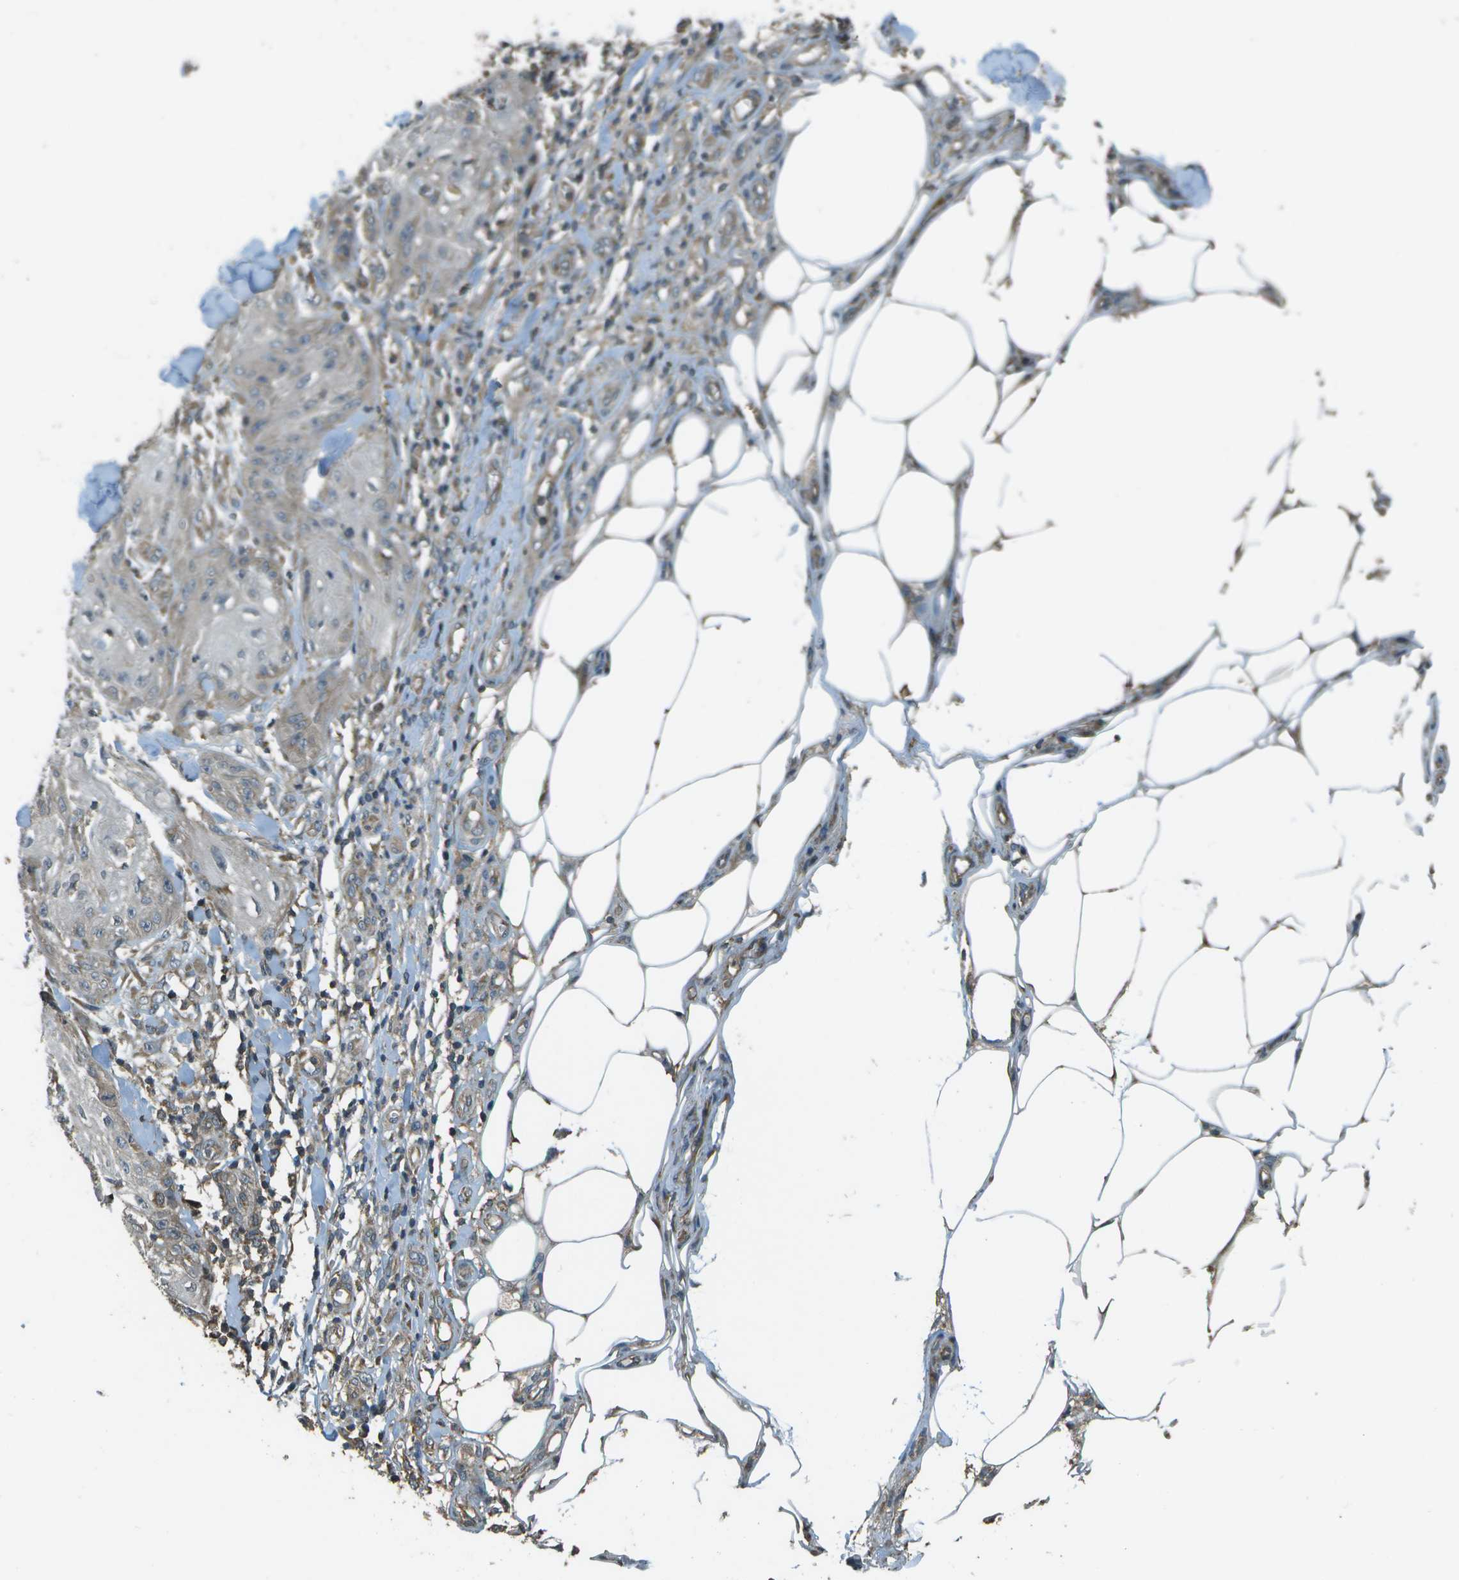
{"staining": {"intensity": "moderate", "quantity": "<25%", "location": "cytoplasmic/membranous"}, "tissue": "skin cancer", "cell_type": "Tumor cells", "image_type": "cancer", "snomed": [{"axis": "morphology", "description": "Squamous cell carcinoma, NOS"}, {"axis": "topography", "description": "Skin"}], "caption": "Brown immunohistochemical staining in skin cancer reveals moderate cytoplasmic/membranous staining in approximately <25% of tumor cells.", "gene": "PLPBP", "patient": {"sex": "male", "age": 74}}